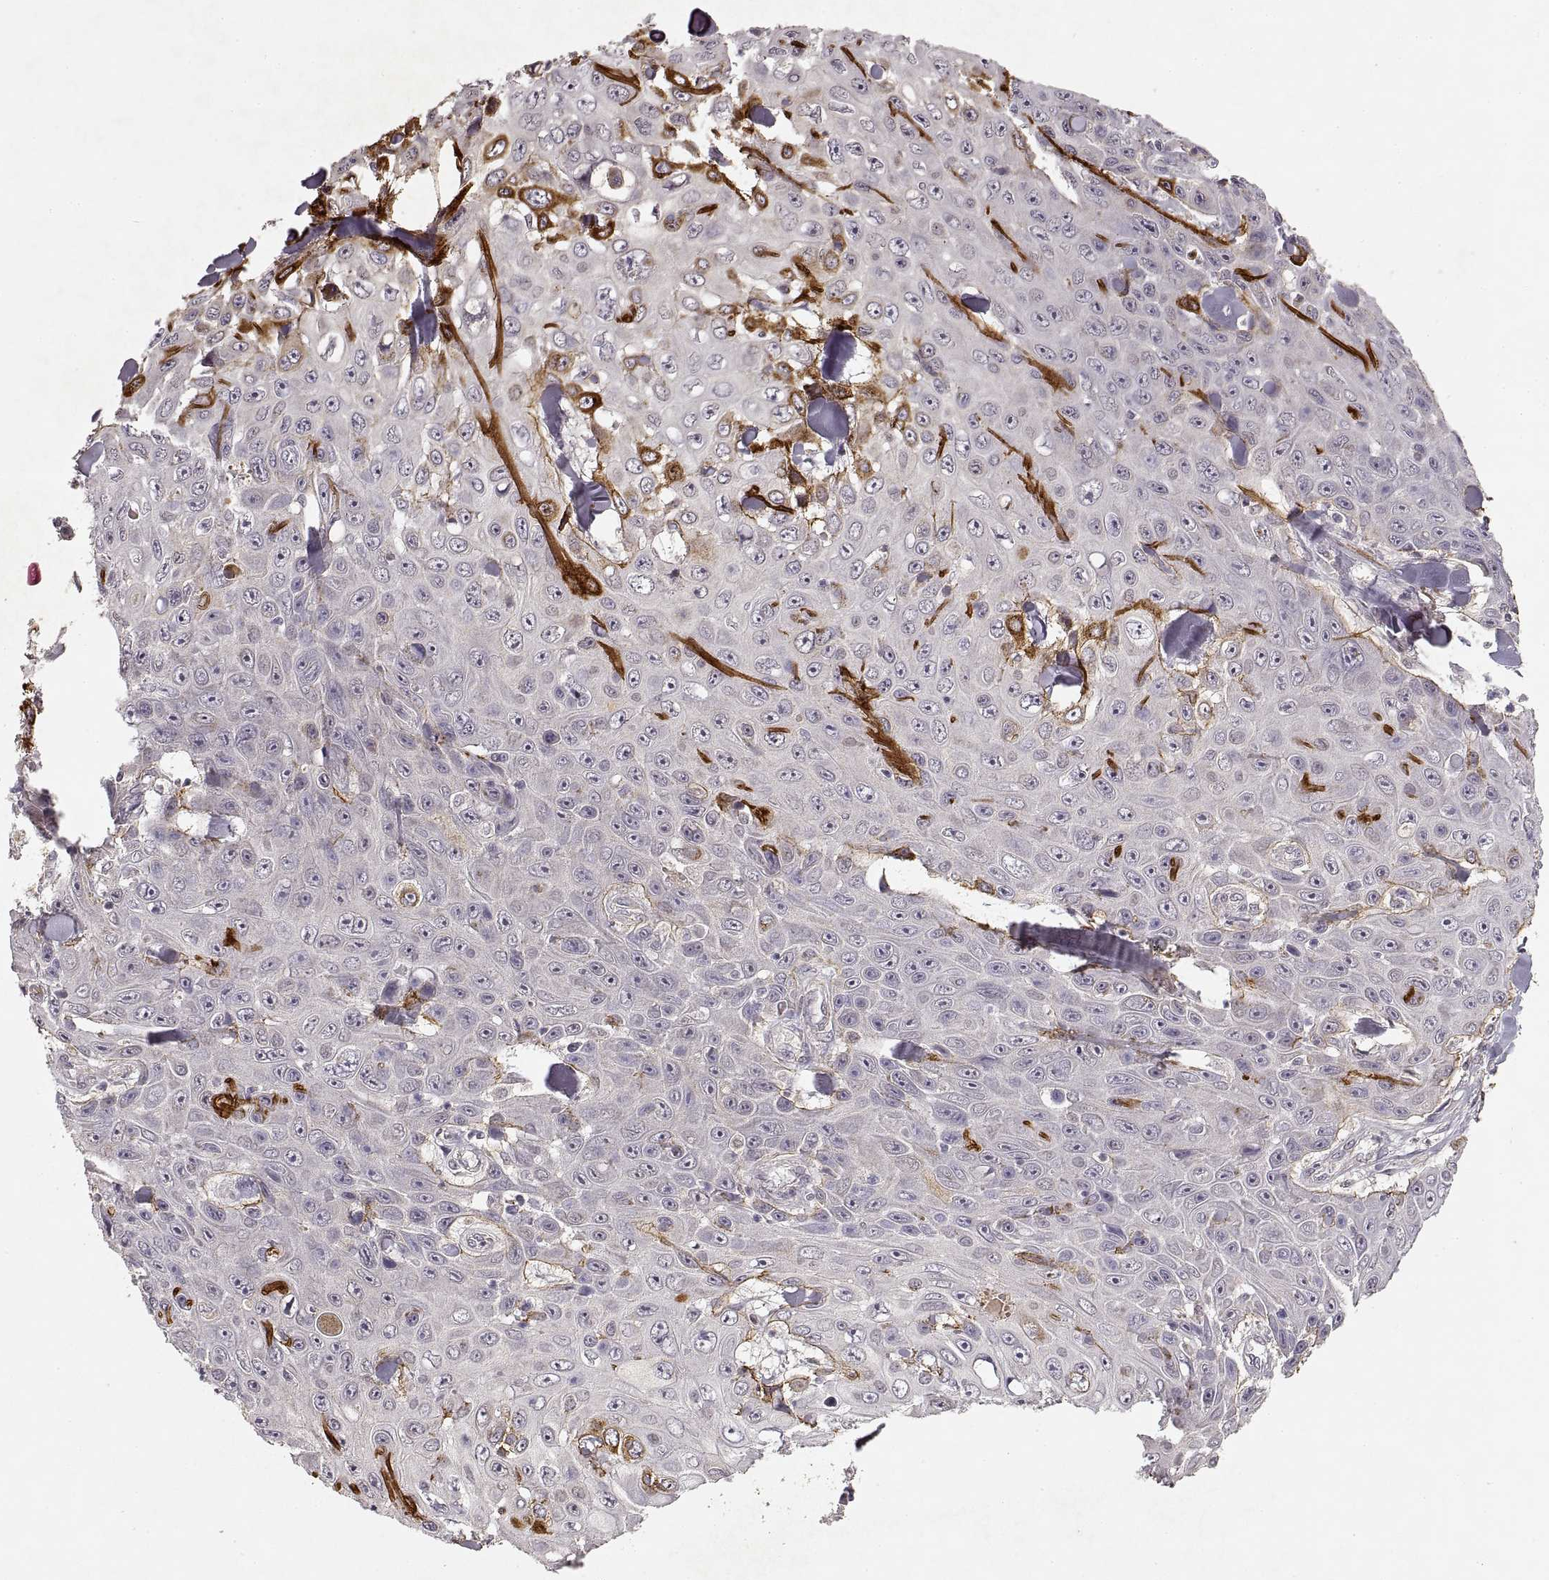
{"staining": {"intensity": "strong", "quantity": "<25%", "location": "cytoplasmic/membranous"}, "tissue": "skin cancer", "cell_type": "Tumor cells", "image_type": "cancer", "snomed": [{"axis": "morphology", "description": "Squamous cell carcinoma, NOS"}, {"axis": "topography", "description": "Skin"}], "caption": "Squamous cell carcinoma (skin) stained for a protein (brown) exhibits strong cytoplasmic/membranous positive staining in approximately <25% of tumor cells.", "gene": "LAMC2", "patient": {"sex": "male", "age": 82}}